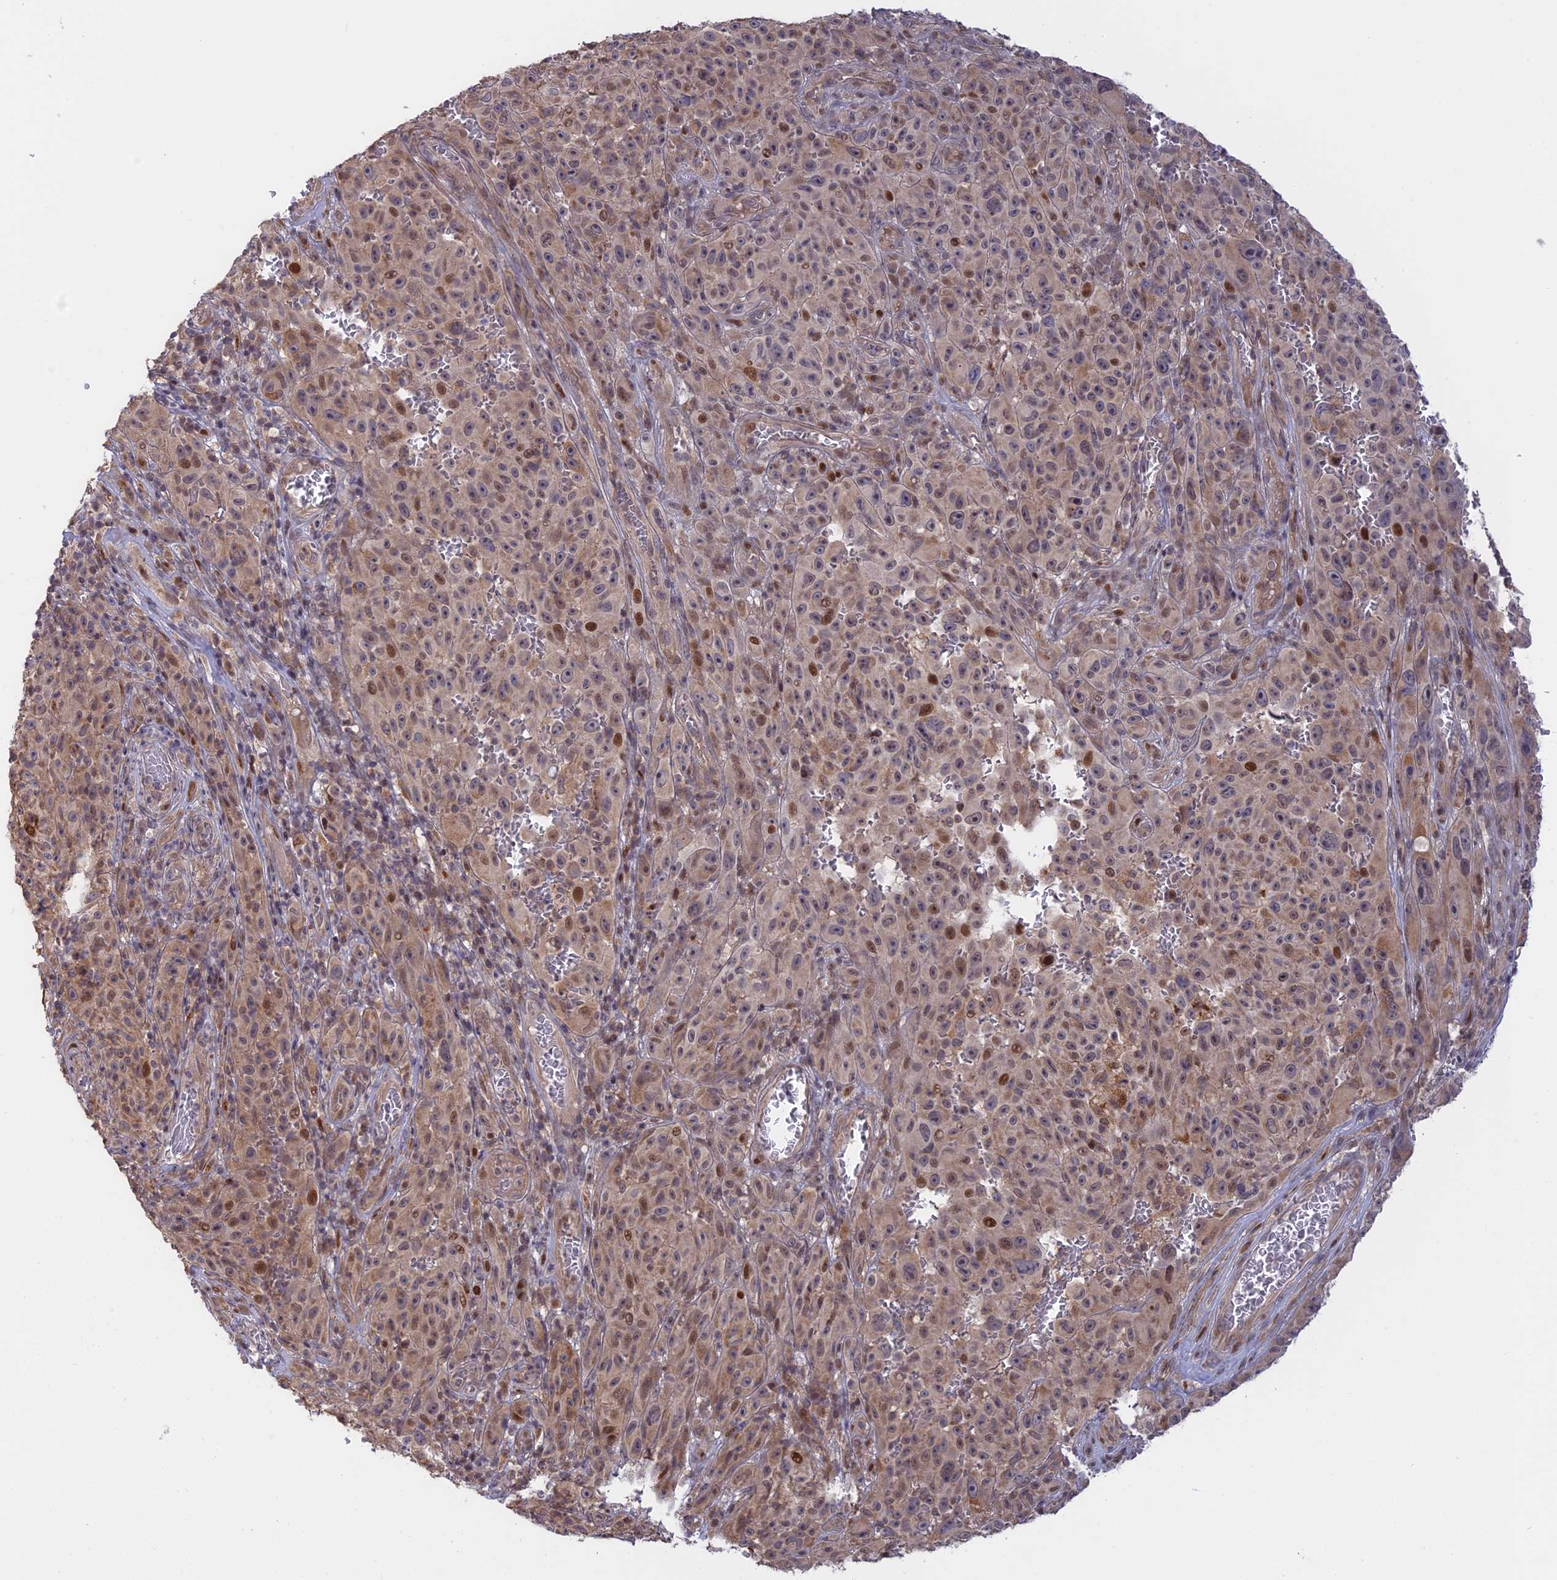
{"staining": {"intensity": "moderate", "quantity": "<25%", "location": "nuclear"}, "tissue": "melanoma", "cell_type": "Tumor cells", "image_type": "cancer", "snomed": [{"axis": "morphology", "description": "Malignant melanoma, NOS"}, {"axis": "topography", "description": "Skin"}], "caption": "A high-resolution image shows immunohistochemistry staining of malignant melanoma, which displays moderate nuclear positivity in approximately <25% of tumor cells.", "gene": "GSKIP", "patient": {"sex": "female", "age": 82}}